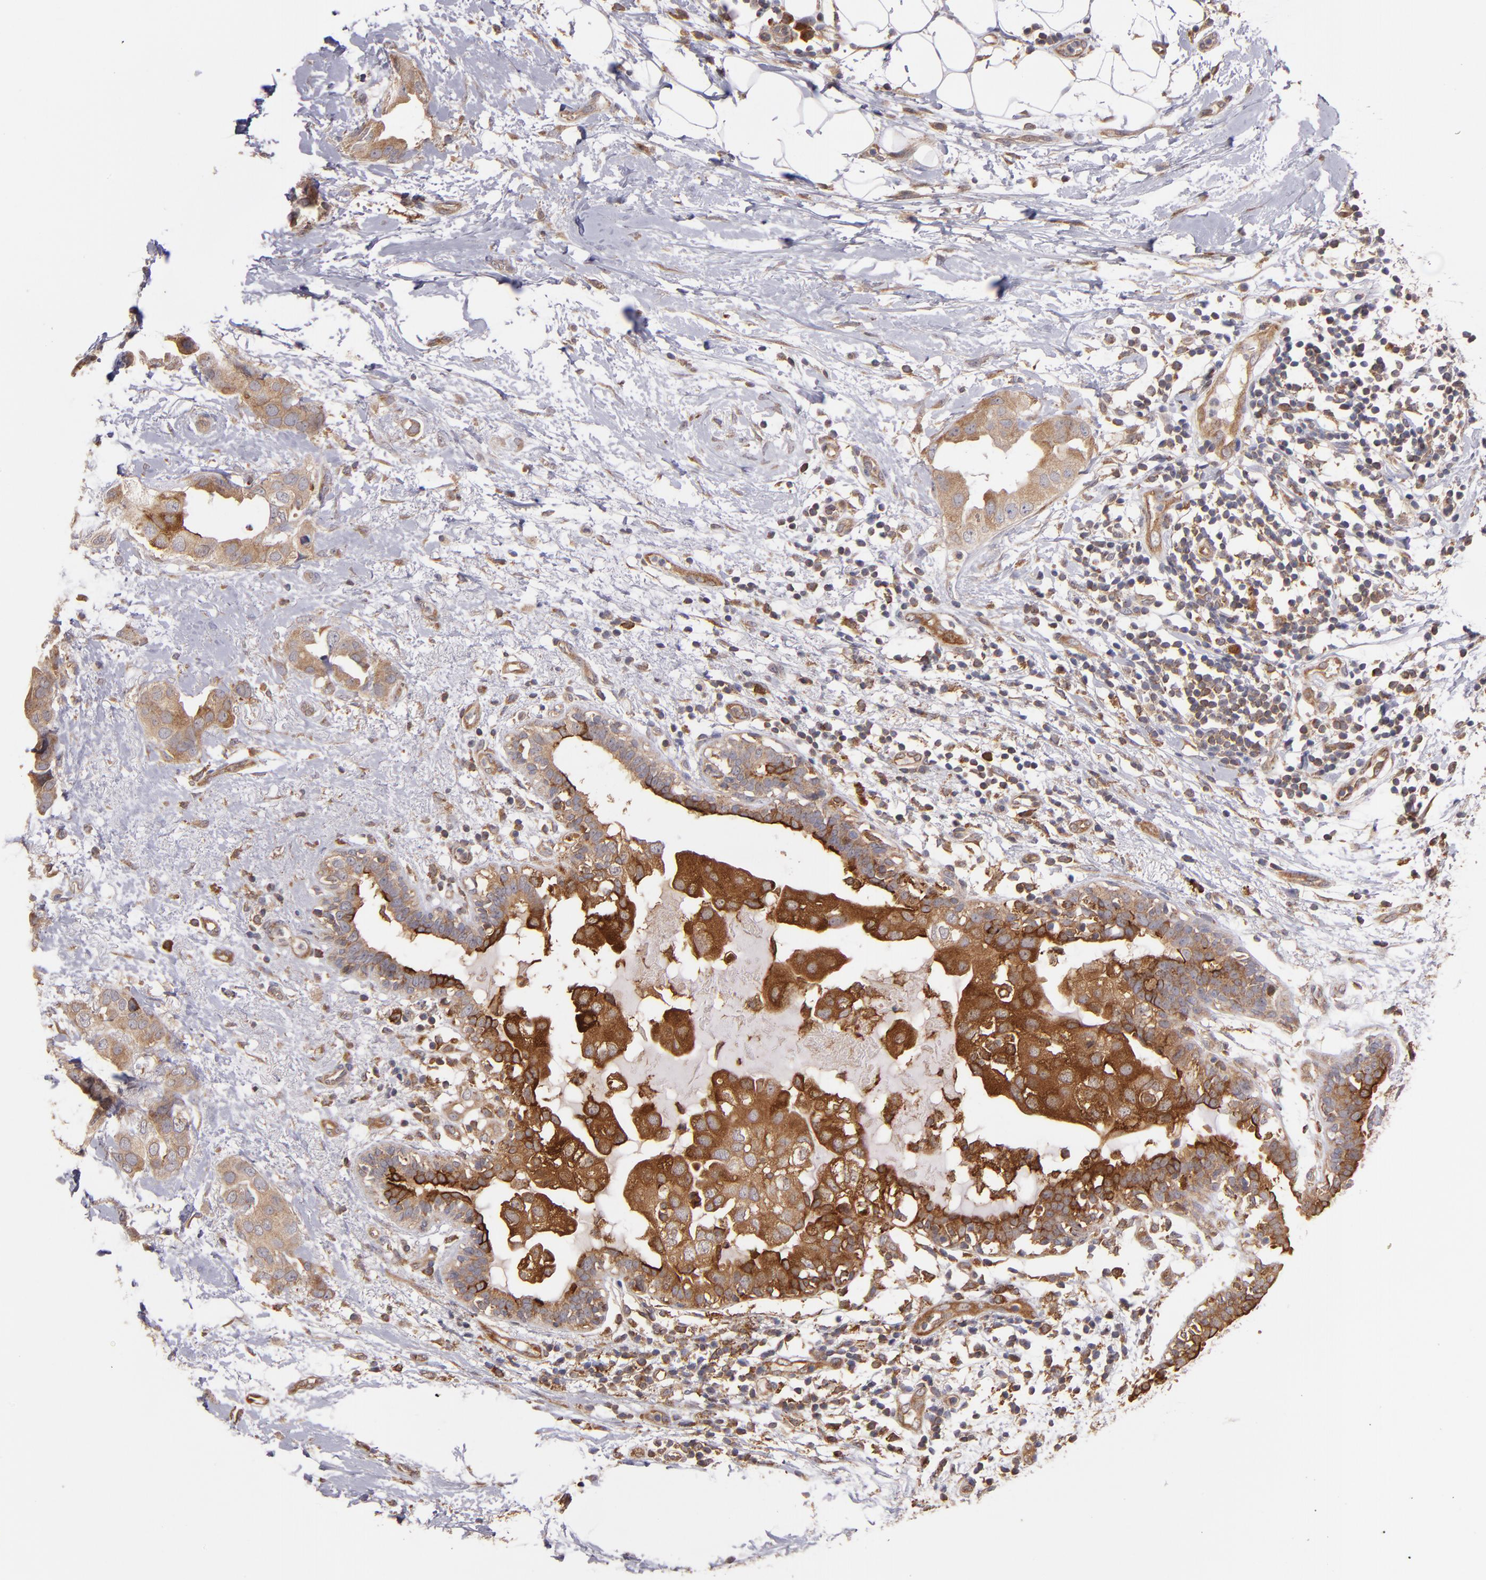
{"staining": {"intensity": "moderate", "quantity": ">75%", "location": "cytoplasmic/membranous"}, "tissue": "breast cancer", "cell_type": "Tumor cells", "image_type": "cancer", "snomed": [{"axis": "morphology", "description": "Duct carcinoma"}, {"axis": "topography", "description": "Breast"}], "caption": "Approximately >75% of tumor cells in breast cancer (invasive ductal carcinoma) show moderate cytoplasmic/membranous protein expression as visualized by brown immunohistochemical staining.", "gene": "IFIH1", "patient": {"sex": "female", "age": 40}}